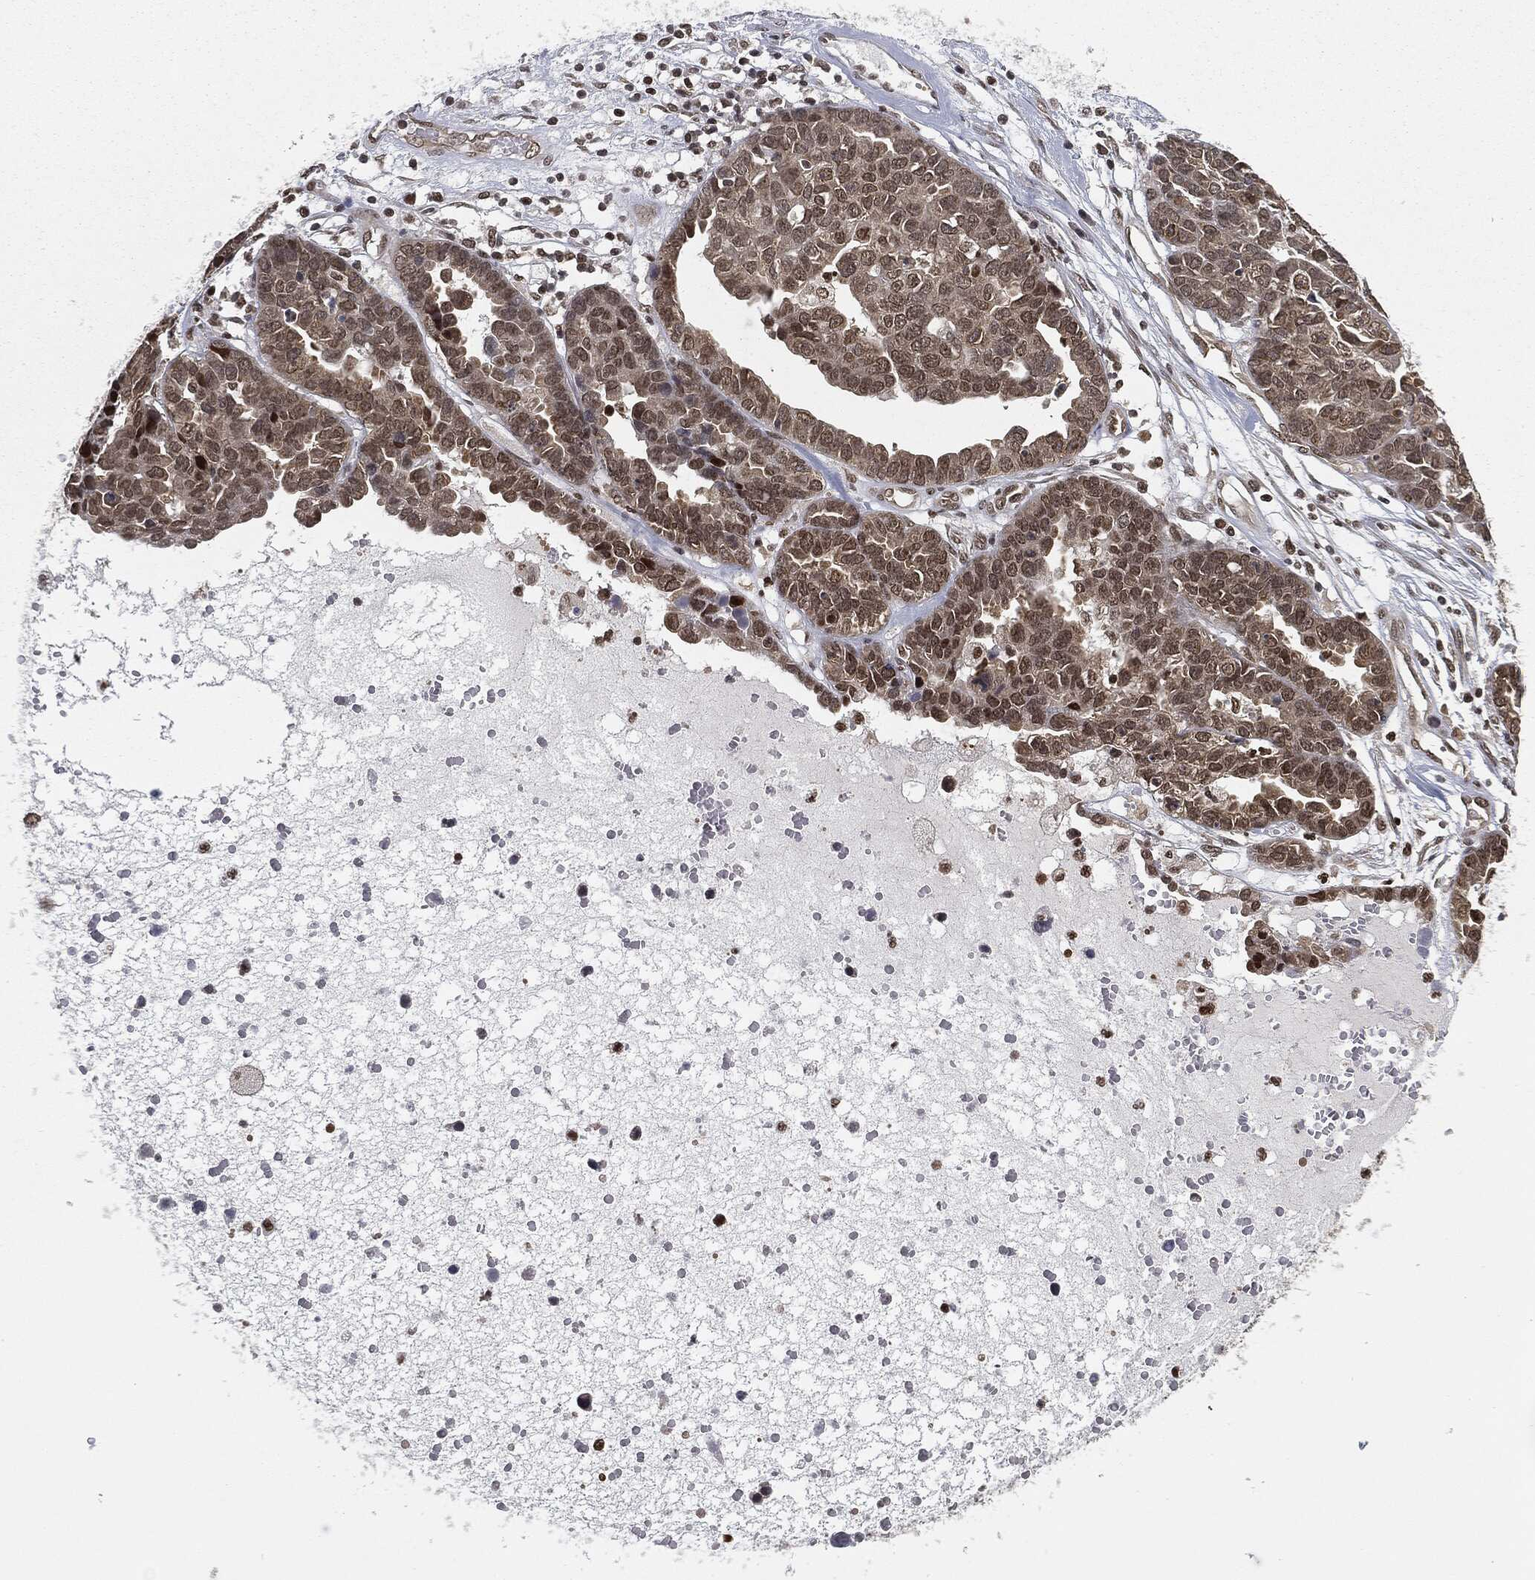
{"staining": {"intensity": "weak", "quantity": ">75%", "location": "cytoplasmic/membranous,nuclear"}, "tissue": "ovarian cancer", "cell_type": "Tumor cells", "image_type": "cancer", "snomed": [{"axis": "morphology", "description": "Cystadenocarcinoma, serous, NOS"}, {"axis": "topography", "description": "Ovary"}], "caption": "Immunohistochemical staining of human ovarian cancer exhibits weak cytoplasmic/membranous and nuclear protein positivity in about >75% of tumor cells.", "gene": "TBC1D22A", "patient": {"sex": "female", "age": 87}}